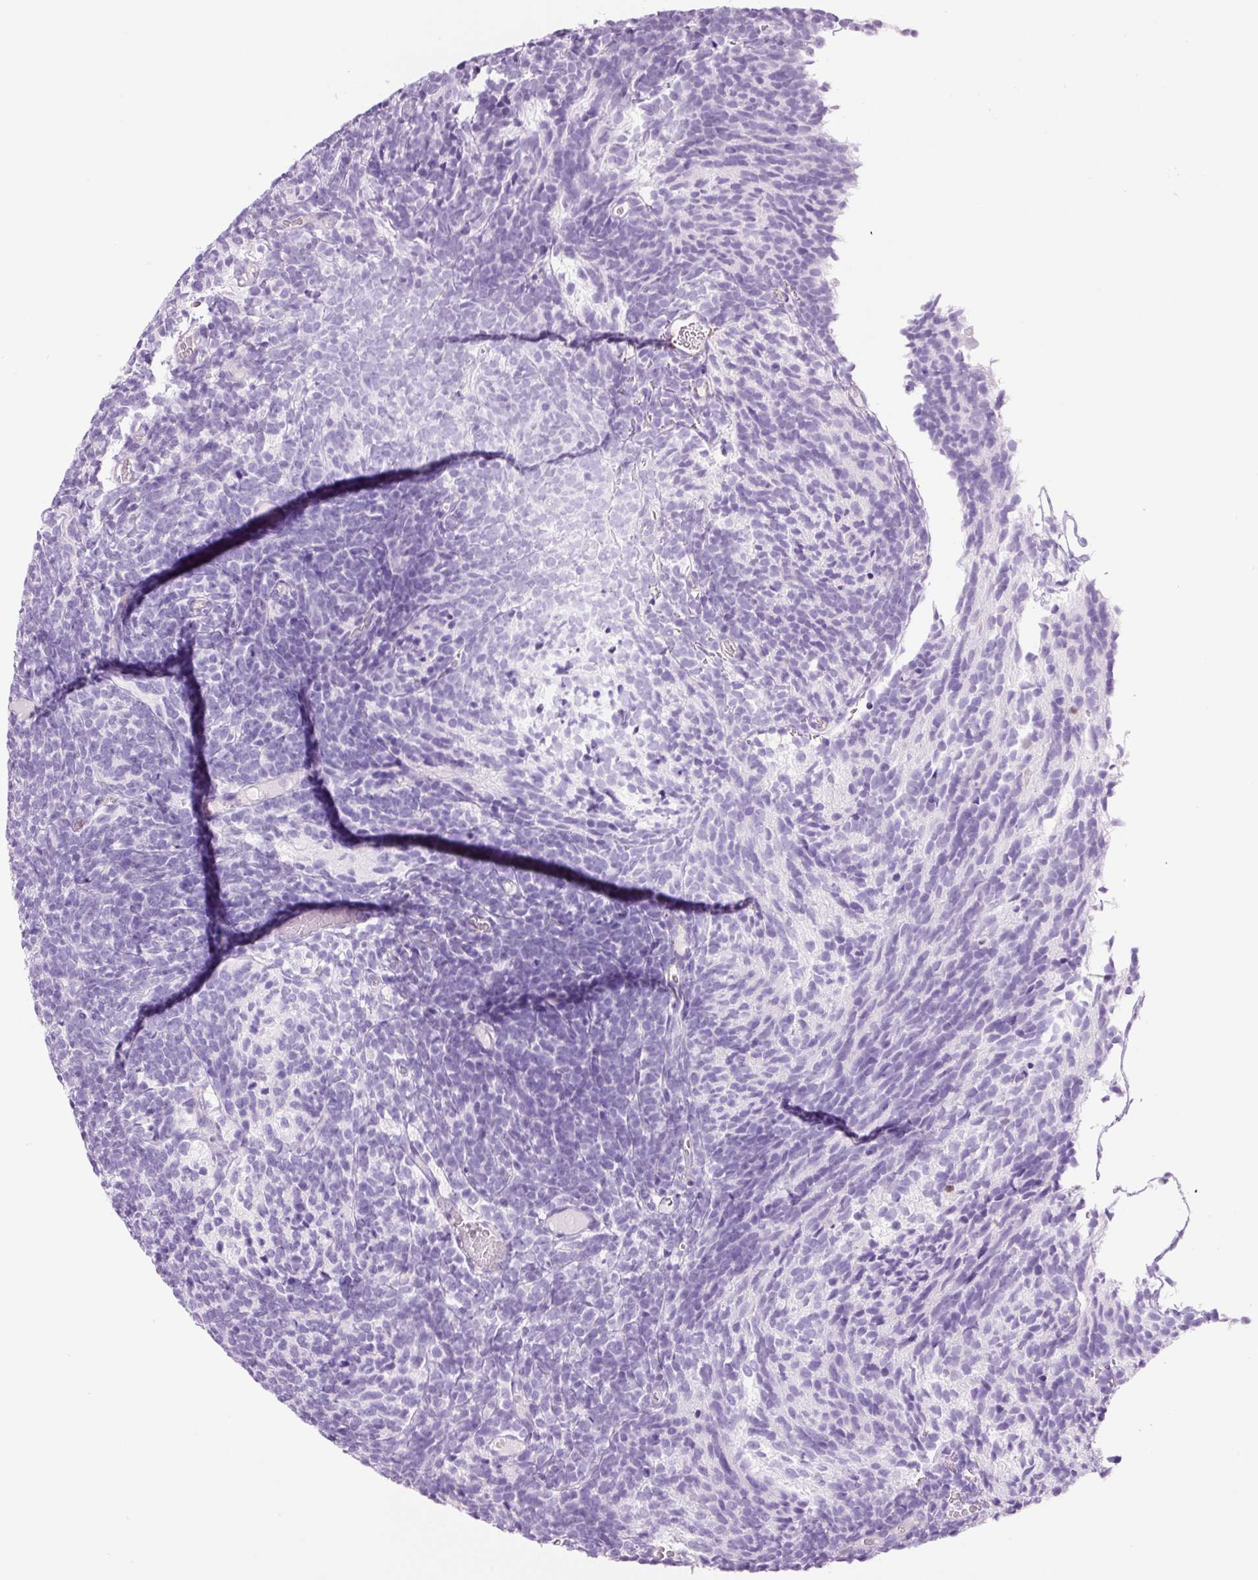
{"staining": {"intensity": "negative", "quantity": "none", "location": "none"}, "tissue": "glioma", "cell_type": "Tumor cells", "image_type": "cancer", "snomed": [{"axis": "morphology", "description": "Glioma, malignant, Low grade"}, {"axis": "topography", "description": "Brain"}], "caption": "Immunohistochemical staining of malignant glioma (low-grade) demonstrates no significant staining in tumor cells.", "gene": "ADSS1", "patient": {"sex": "female", "age": 1}}